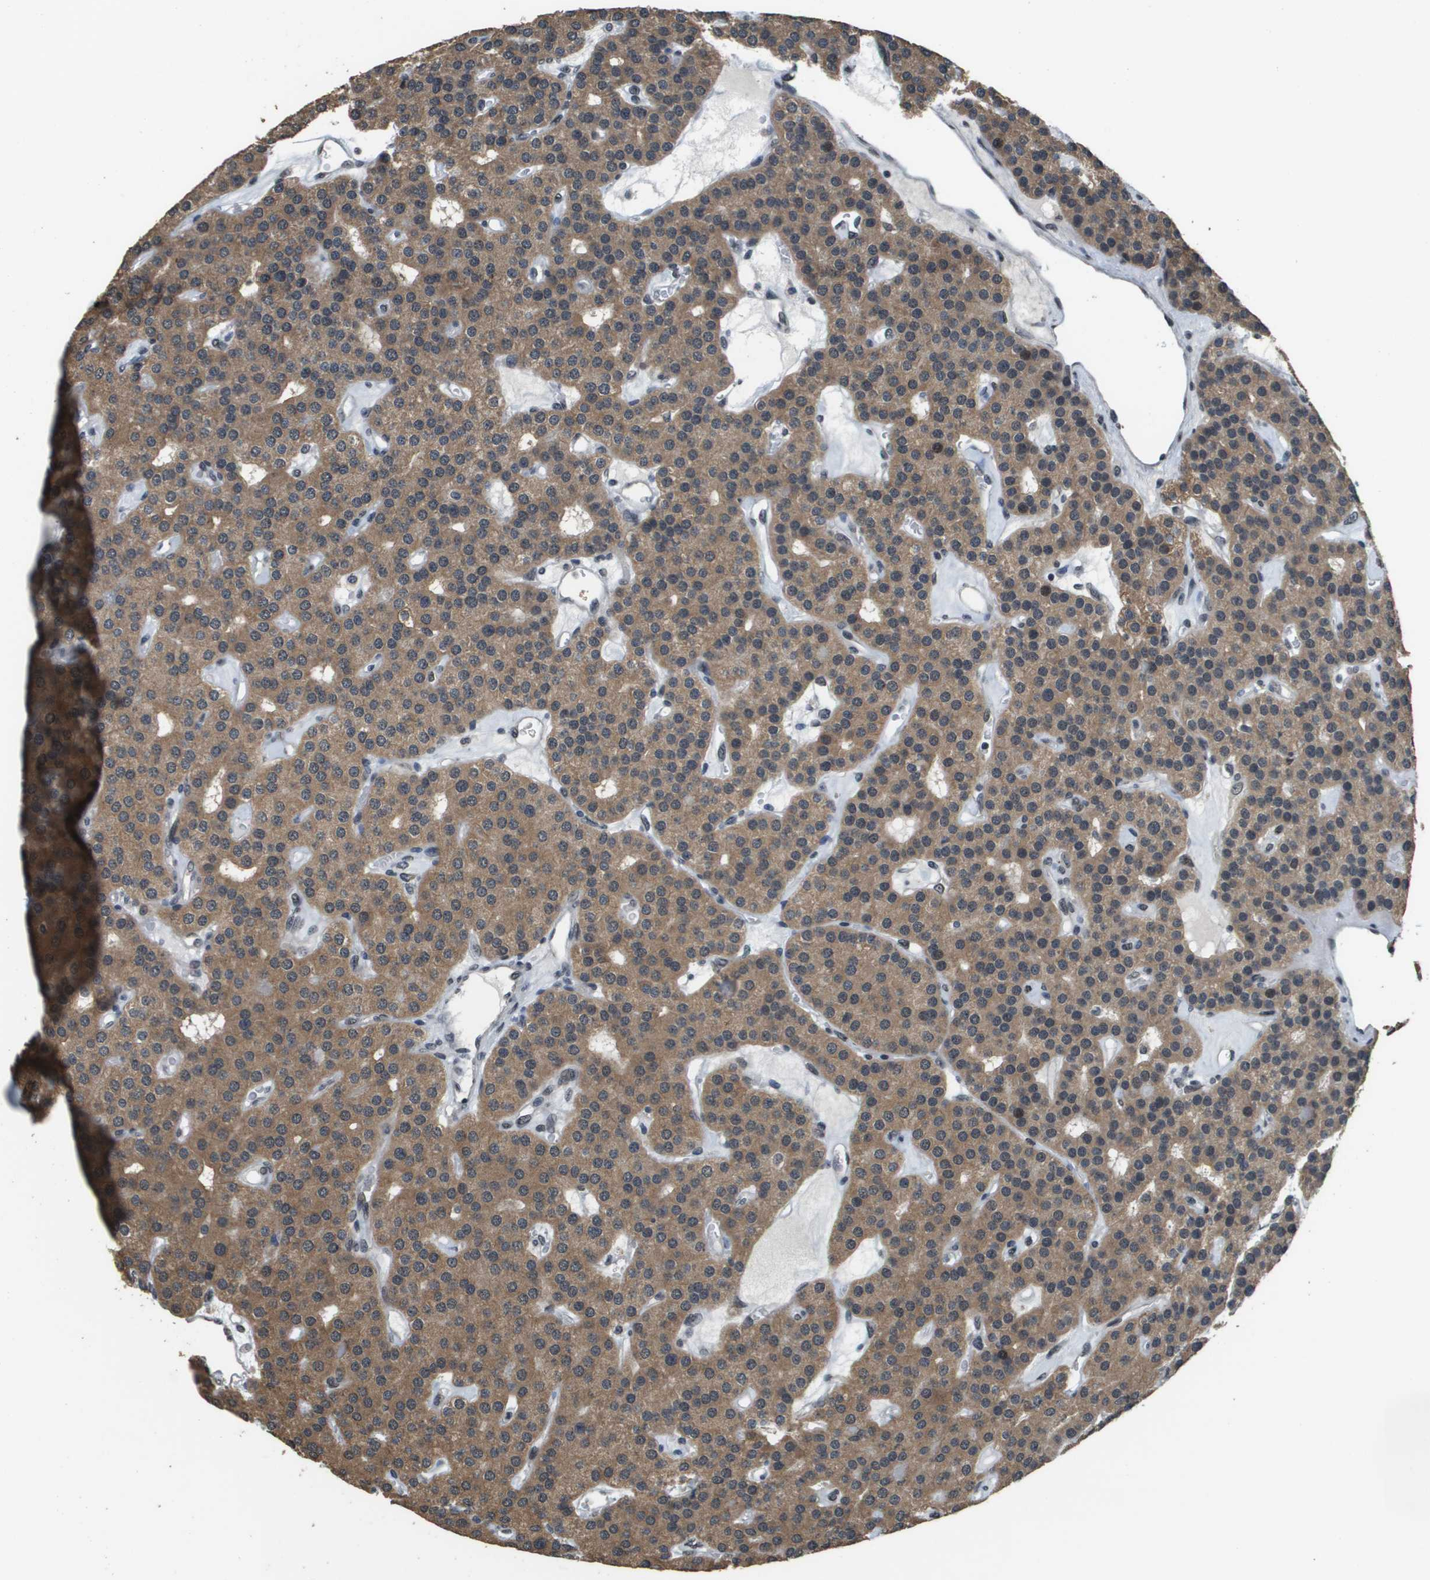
{"staining": {"intensity": "moderate", "quantity": ">75%", "location": "cytoplasmic/membranous"}, "tissue": "parathyroid gland", "cell_type": "Glandular cells", "image_type": "normal", "snomed": [{"axis": "morphology", "description": "Normal tissue, NOS"}, {"axis": "morphology", "description": "Adenoma, NOS"}, {"axis": "topography", "description": "Parathyroid gland"}], "caption": "This is a photomicrograph of immunohistochemistry (IHC) staining of unremarkable parathyroid gland, which shows moderate staining in the cytoplasmic/membranous of glandular cells.", "gene": "FANCC", "patient": {"sex": "female", "age": 86}}